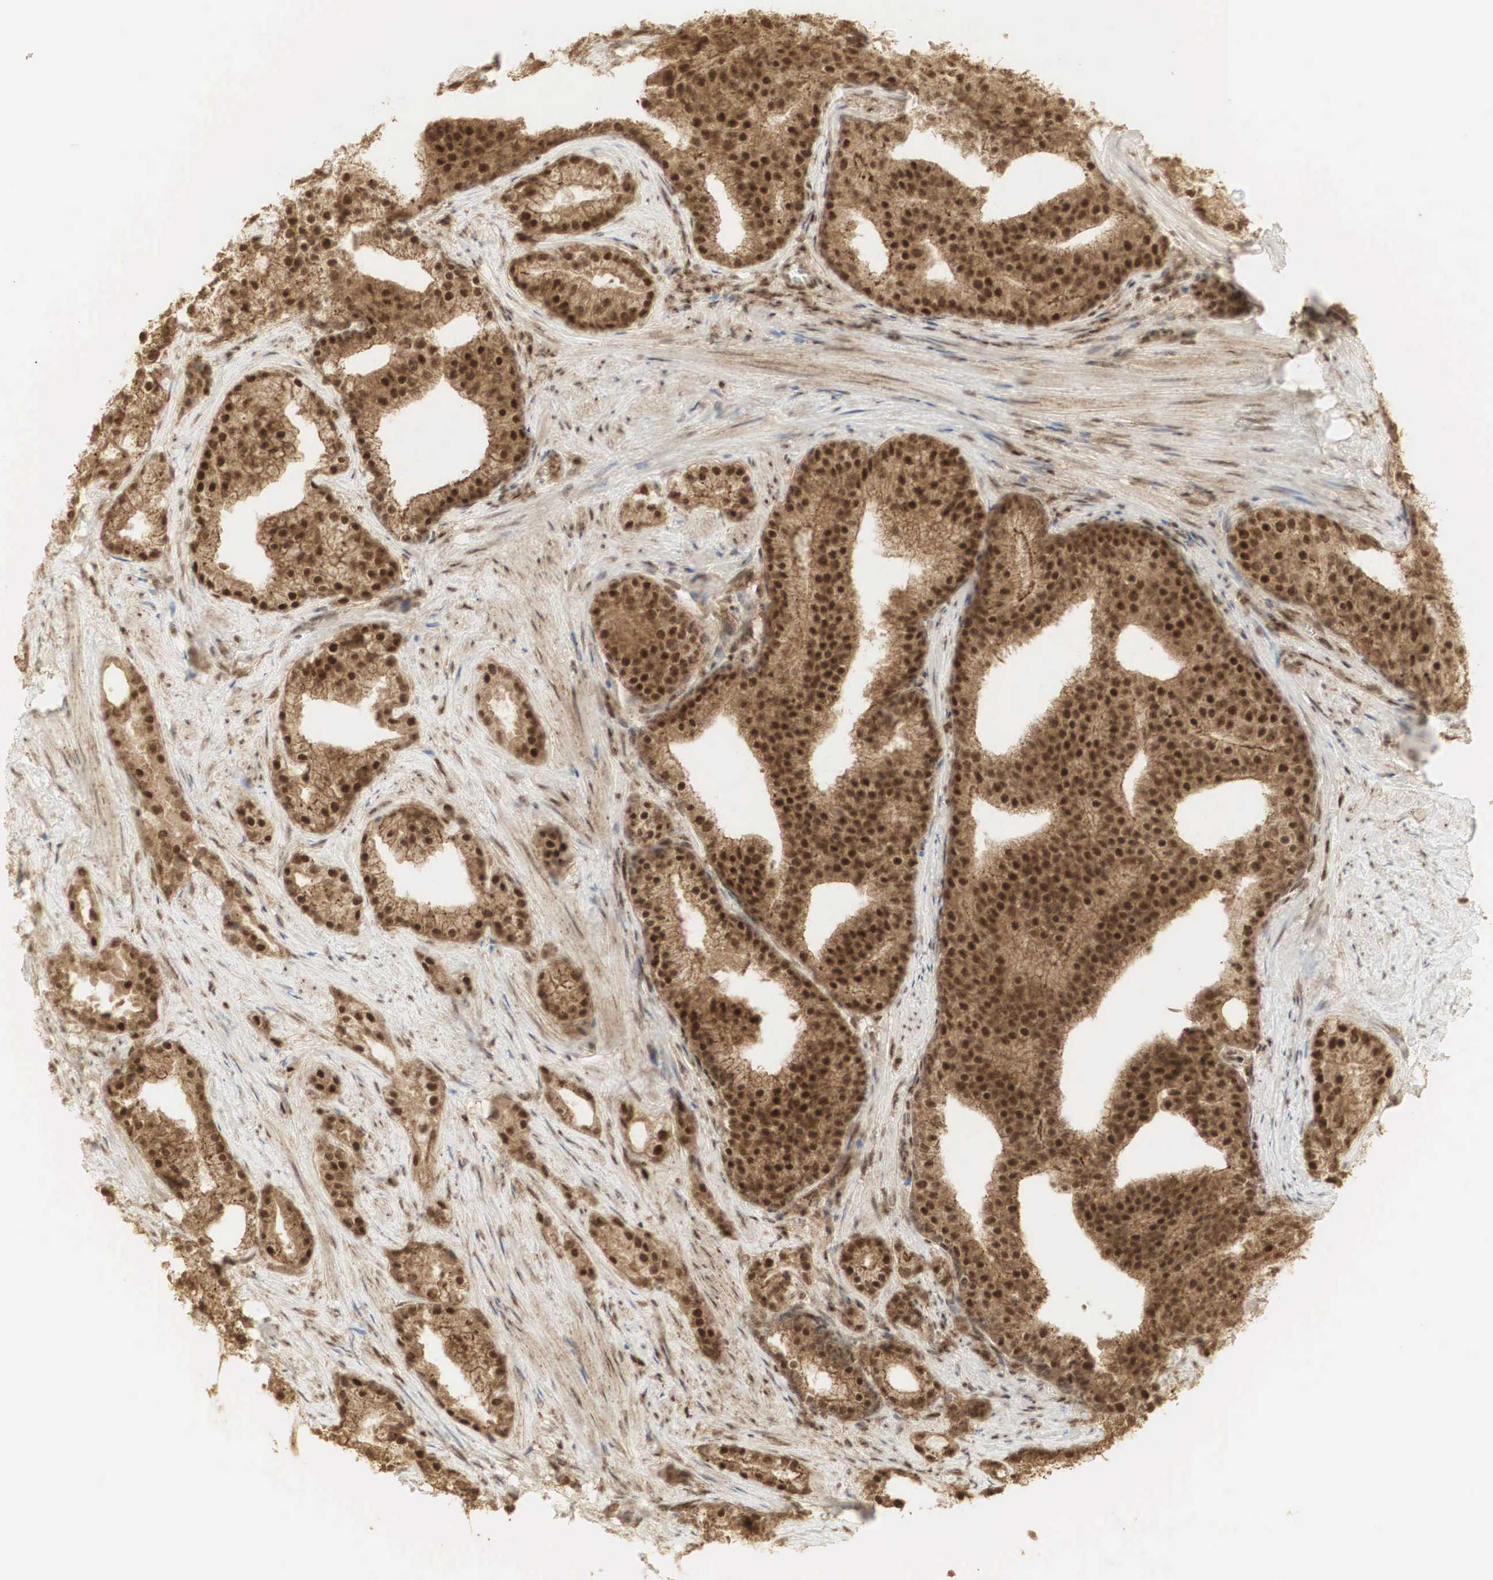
{"staining": {"intensity": "strong", "quantity": ">75%", "location": "cytoplasmic/membranous,nuclear"}, "tissue": "prostate cancer", "cell_type": "Tumor cells", "image_type": "cancer", "snomed": [{"axis": "morphology", "description": "Adenocarcinoma, Low grade"}, {"axis": "topography", "description": "Prostate"}], "caption": "IHC (DAB (3,3'-diaminobenzidine)) staining of prostate cancer (low-grade adenocarcinoma) shows strong cytoplasmic/membranous and nuclear protein staining in approximately >75% of tumor cells. The staining was performed using DAB, with brown indicating positive protein expression. Nuclei are stained blue with hematoxylin.", "gene": "RNF113A", "patient": {"sex": "male", "age": 71}}